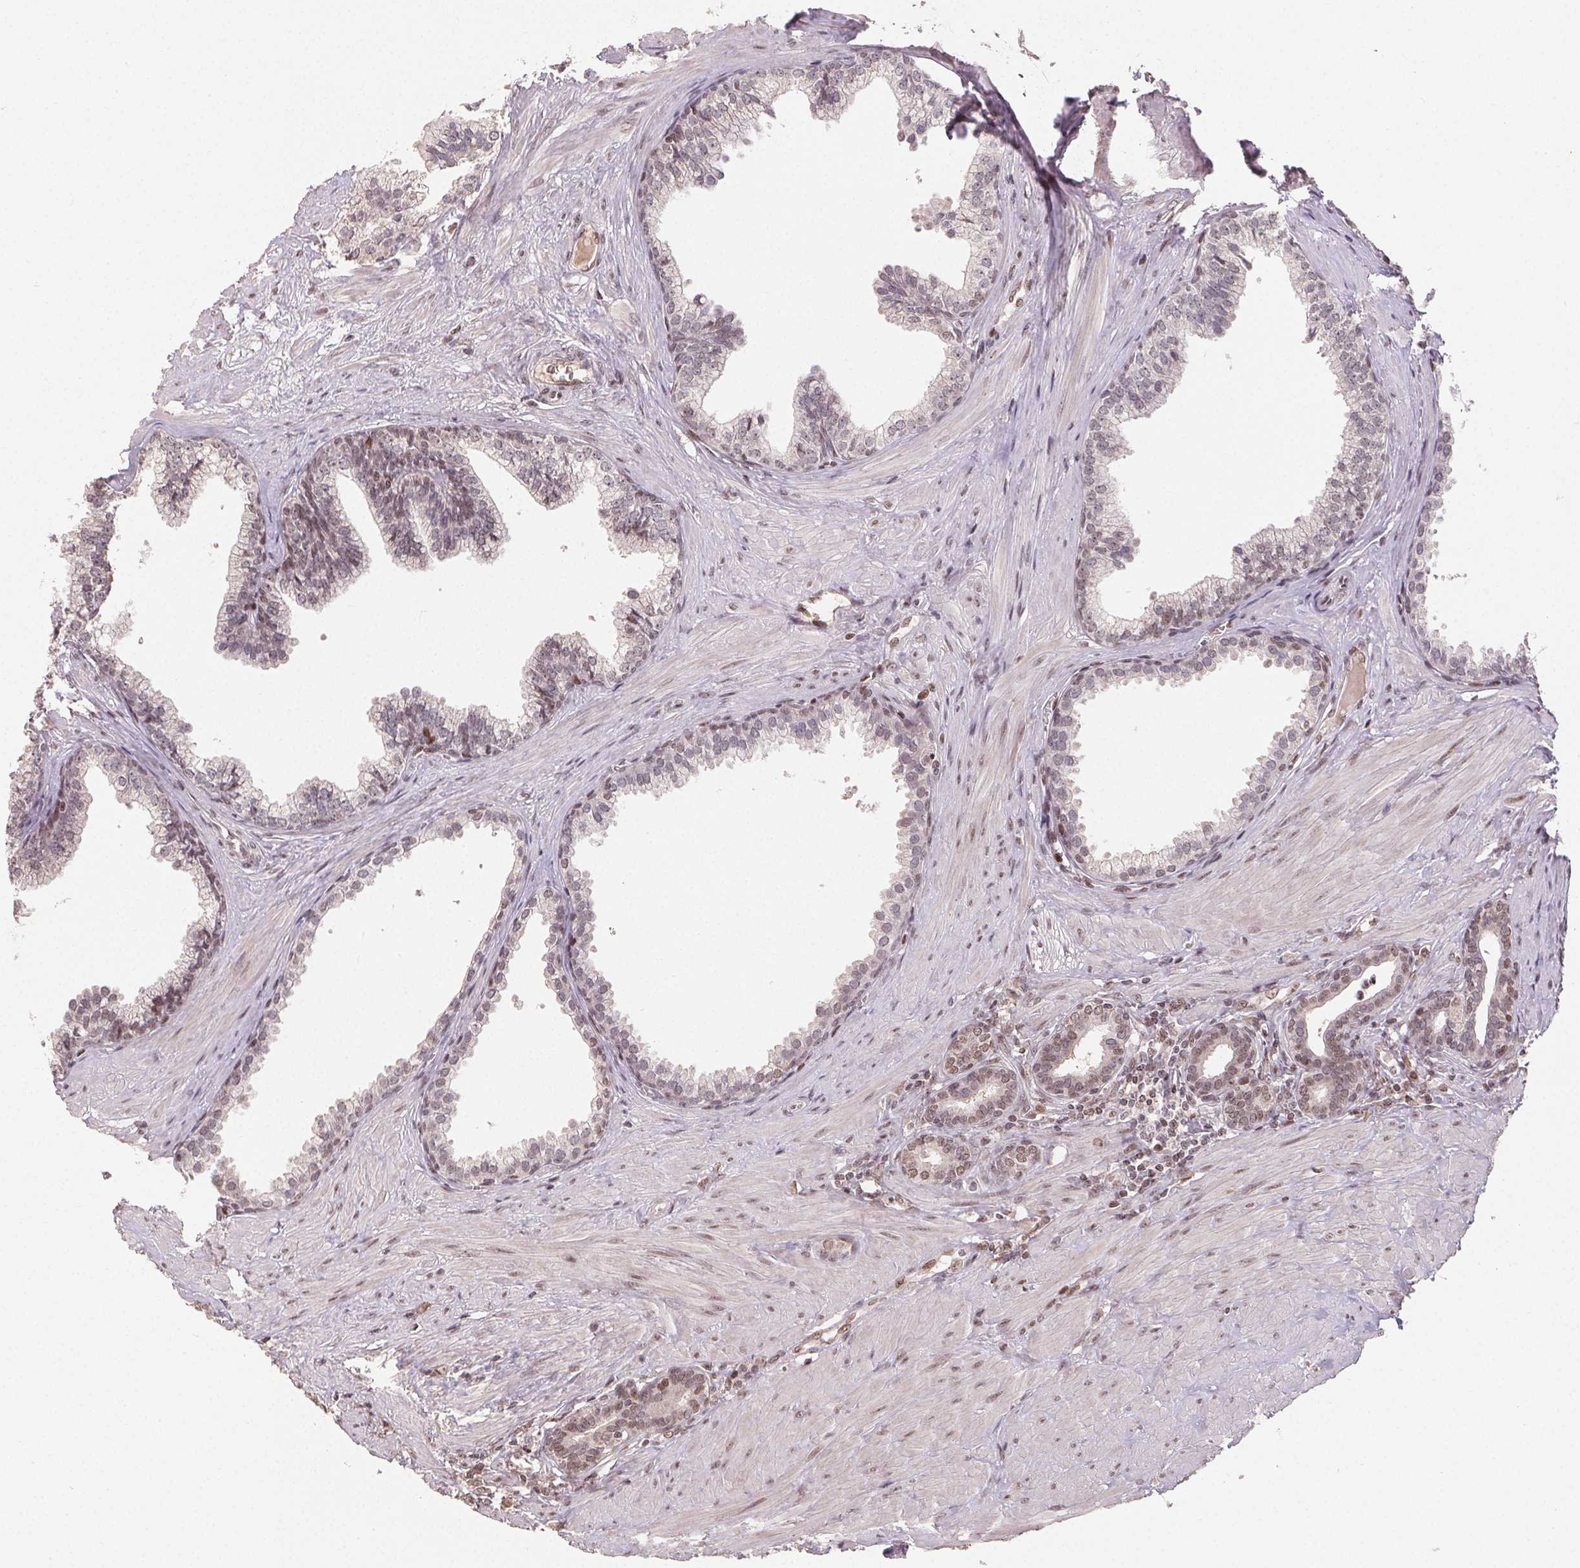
{"staining": {"intensity": "moderate", "quantity": "<25%", "location": "cytoplasmic/membranous"}, "tissue": "prostate", "cell_type": "Glandular cells", "image_type": "normal", "snomed": [{"axis": "morphology", "description": "Normal tissue, NOS"}, {"axis": "topography", "description": "Prostate"}, {"axis": "topography", "description": "Peripheral nerve tissue"}], "caption": "An image of human prostate stained for a protein exhibits moderate cytoplasmic/membranous brown staining in glandular cells.", "gene": "MAPKAPK2", "patient": {"sex": "male", "age": 55}}